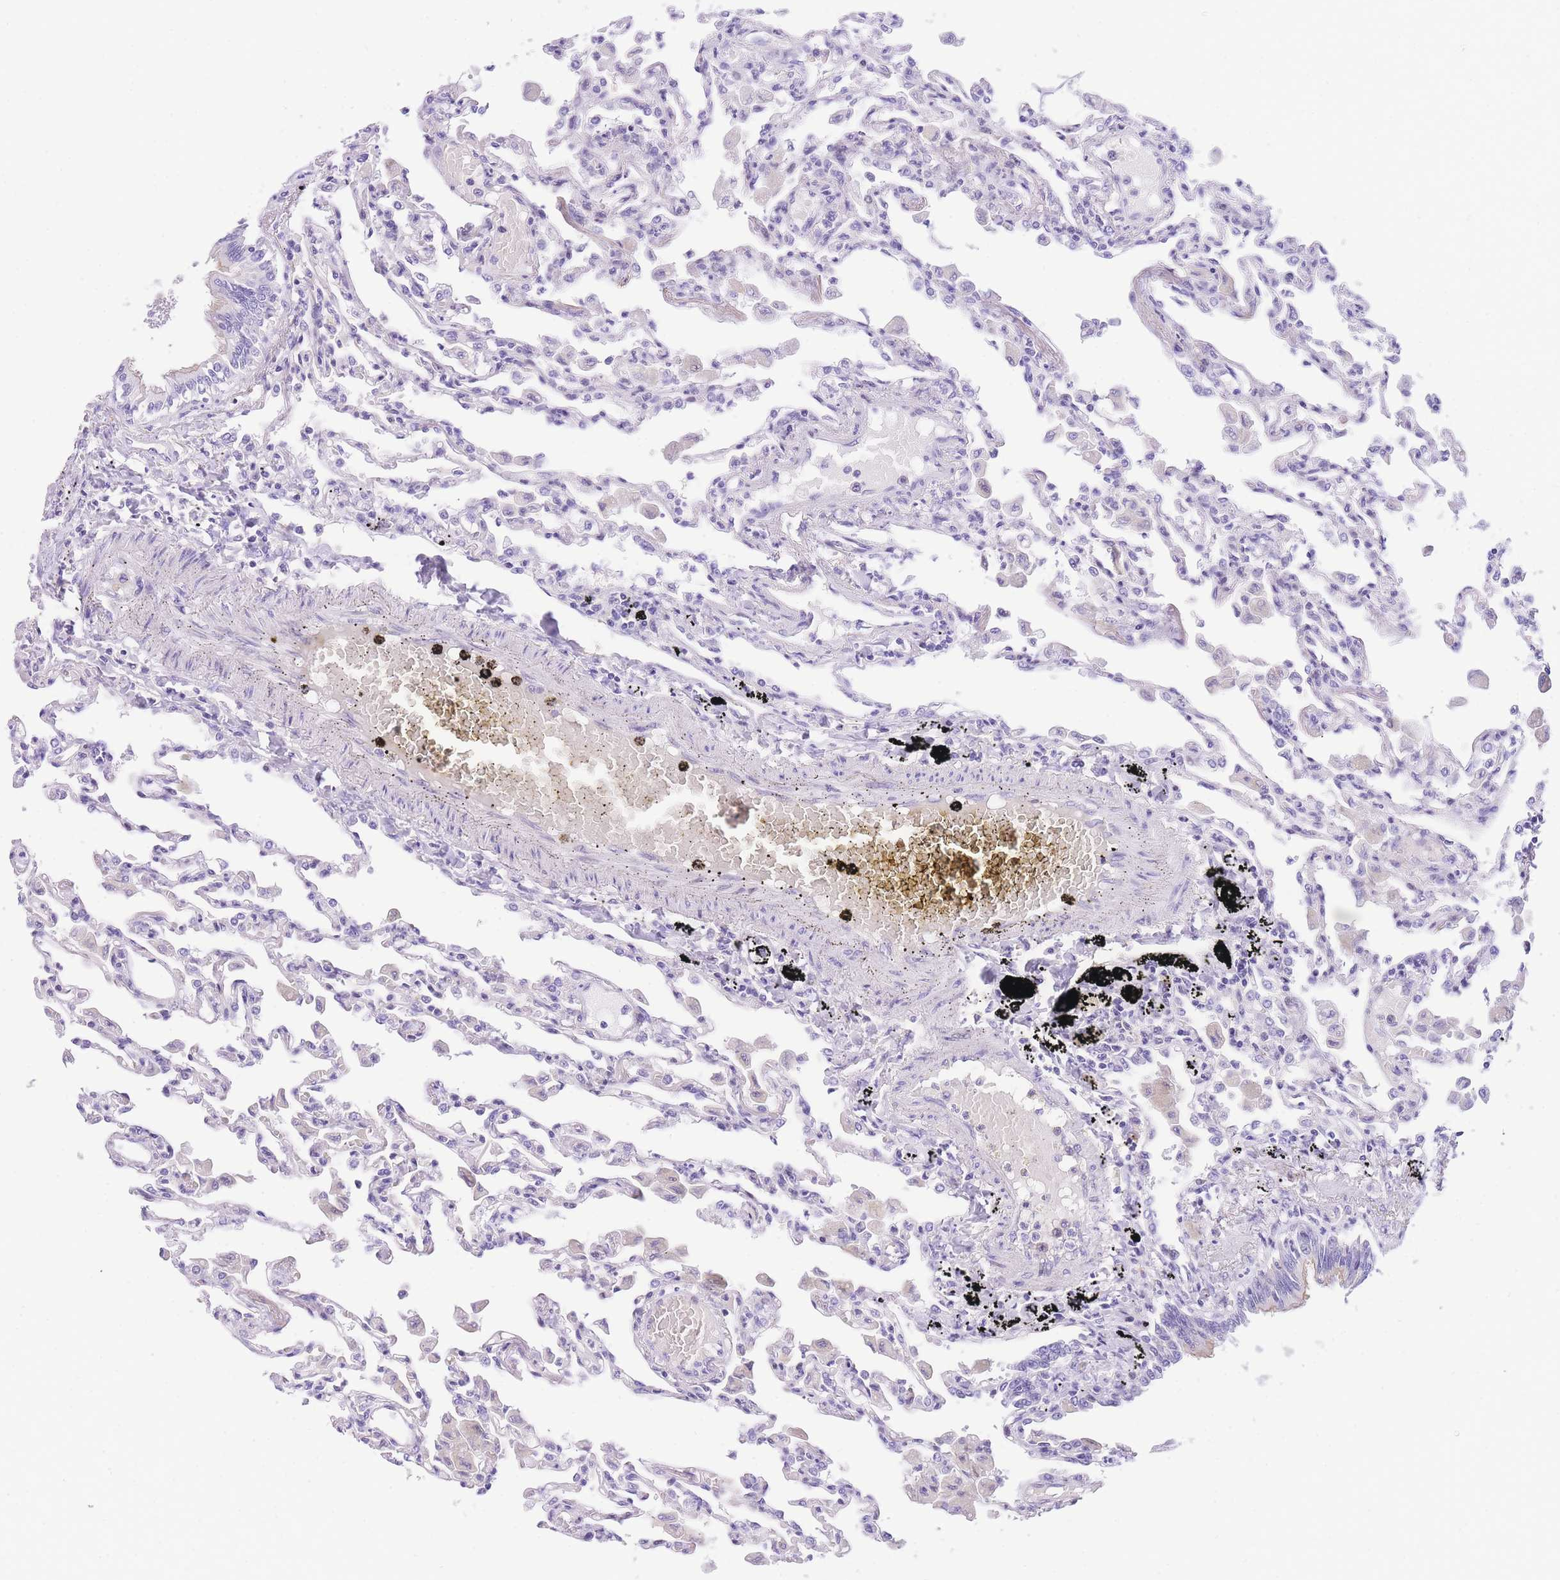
{"staining": {"intensity": "negative", "quantity": "none", "location": "none"}, "tissue": "lung", "cell_type": "Alveolar cells", "image_type": "normal", "snomed": [{"axis": "morphology", "description": "Normal tissue, NOS"}, {"axis": "topography", "description": "Bronchus"}, {"axis": "topography", "description": "Lung"}], "caption": "High magnification brightfield microscopy of benign lung stained with DAB (brown) and counterstained with hematoxylin (blue): alveolar cells show no significant positivity. Nuclei are stained in blue.", "gene": "TIFAB", "patient": {"sex": "female", "age": 49}}